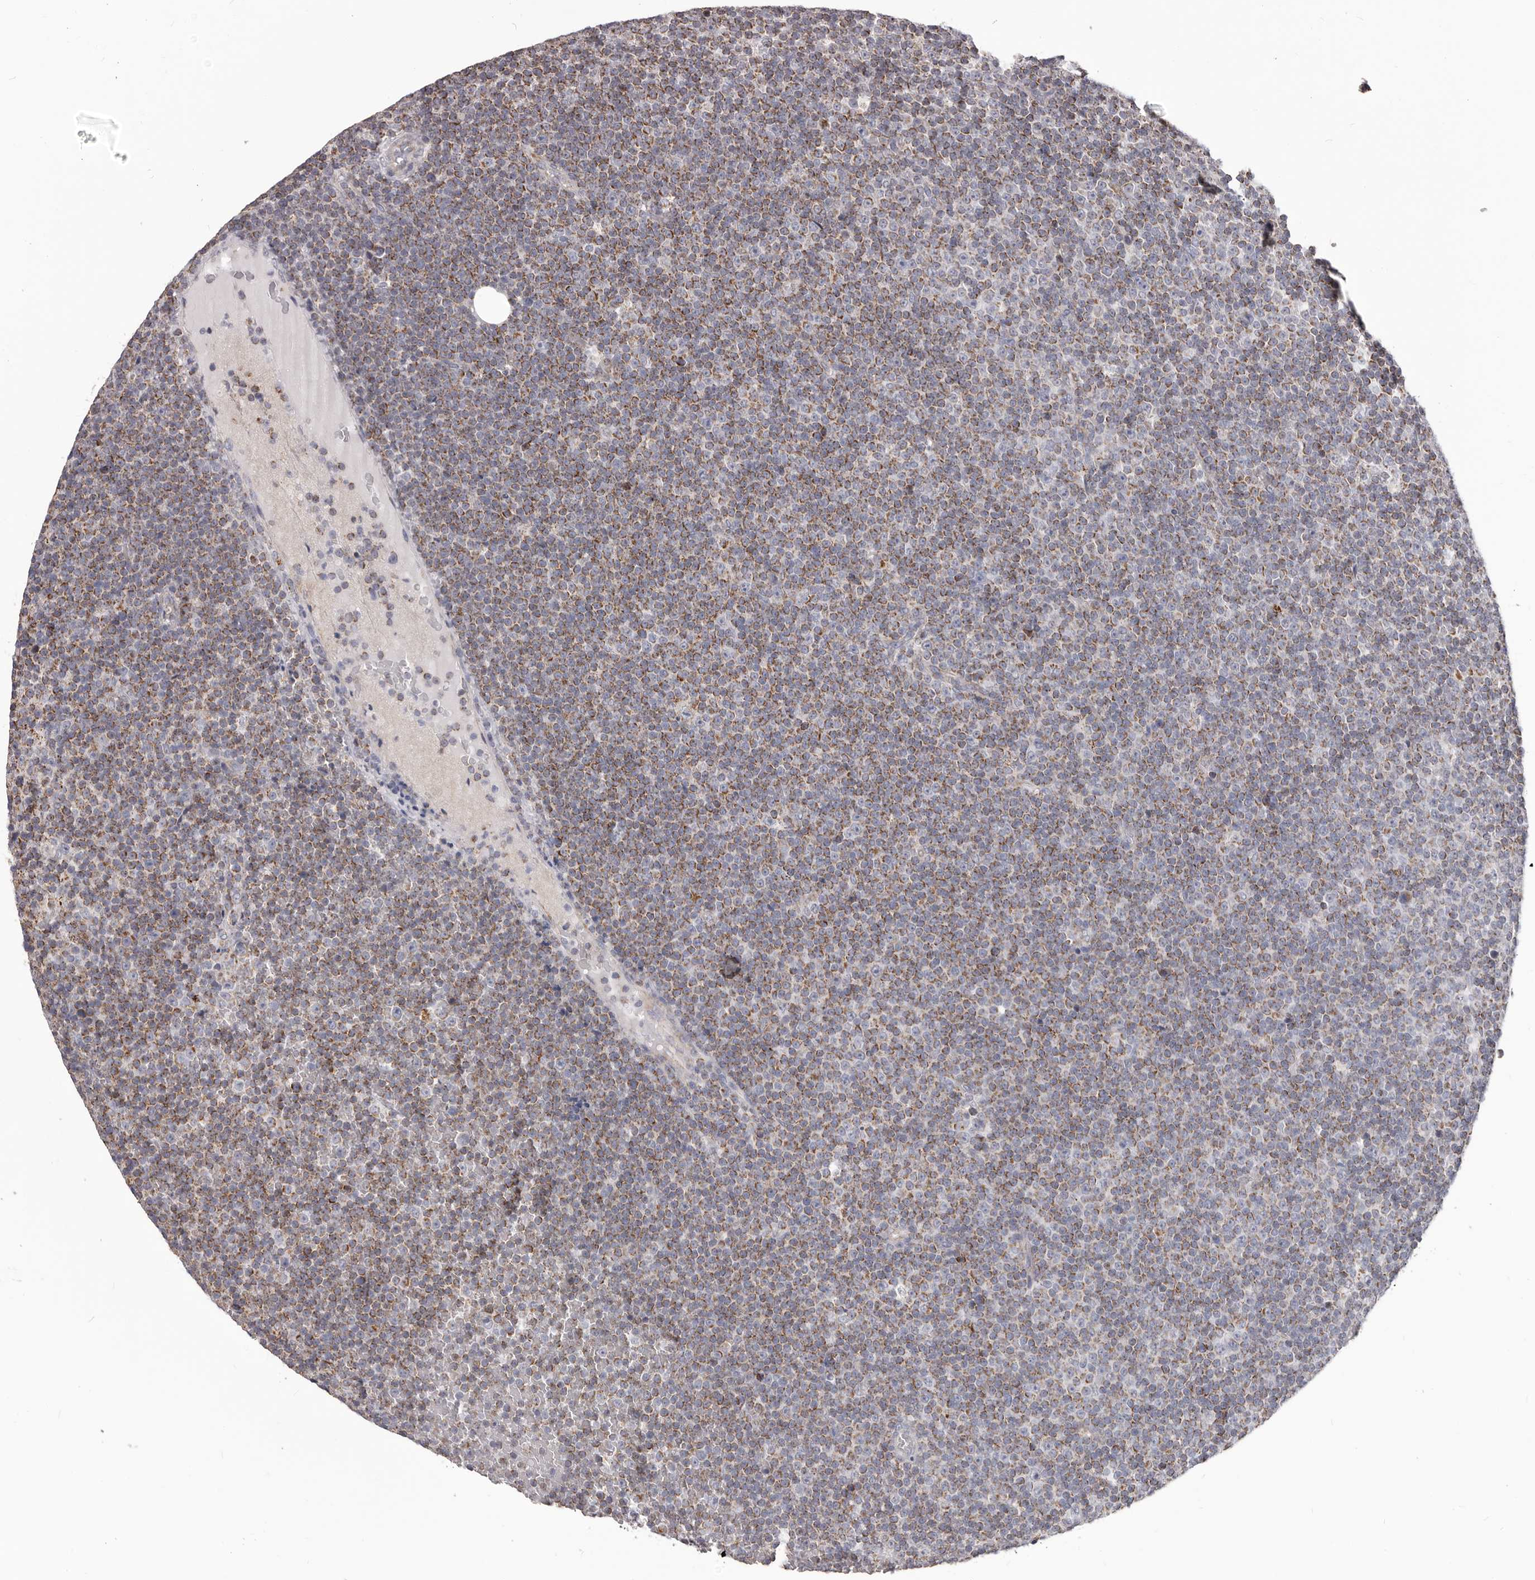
{"staining": {"intensity": "moderate", "quantity": "<25%", "location": "cytoplasmic/membranous"}, "tissue": "lymphoma", "cell_type": "Tumor cells", "image_type": "cancer", "snomed": [{"axis": "morphology", "description": "Malignant lymphoma, non-Hodgkin's type, Low grade"}, {"axis": "topography", "description": "Lymph node"}], "caption": "Low-grade malignant lymphoma, non-Hodgkin's type stained with a brown dye exhibits moderate cytoplasmic/membranous positive positivity in approximately <25% of tumor cells.", "gene": "PRMT2", "patient": {"sex": "female", "age": 67}}